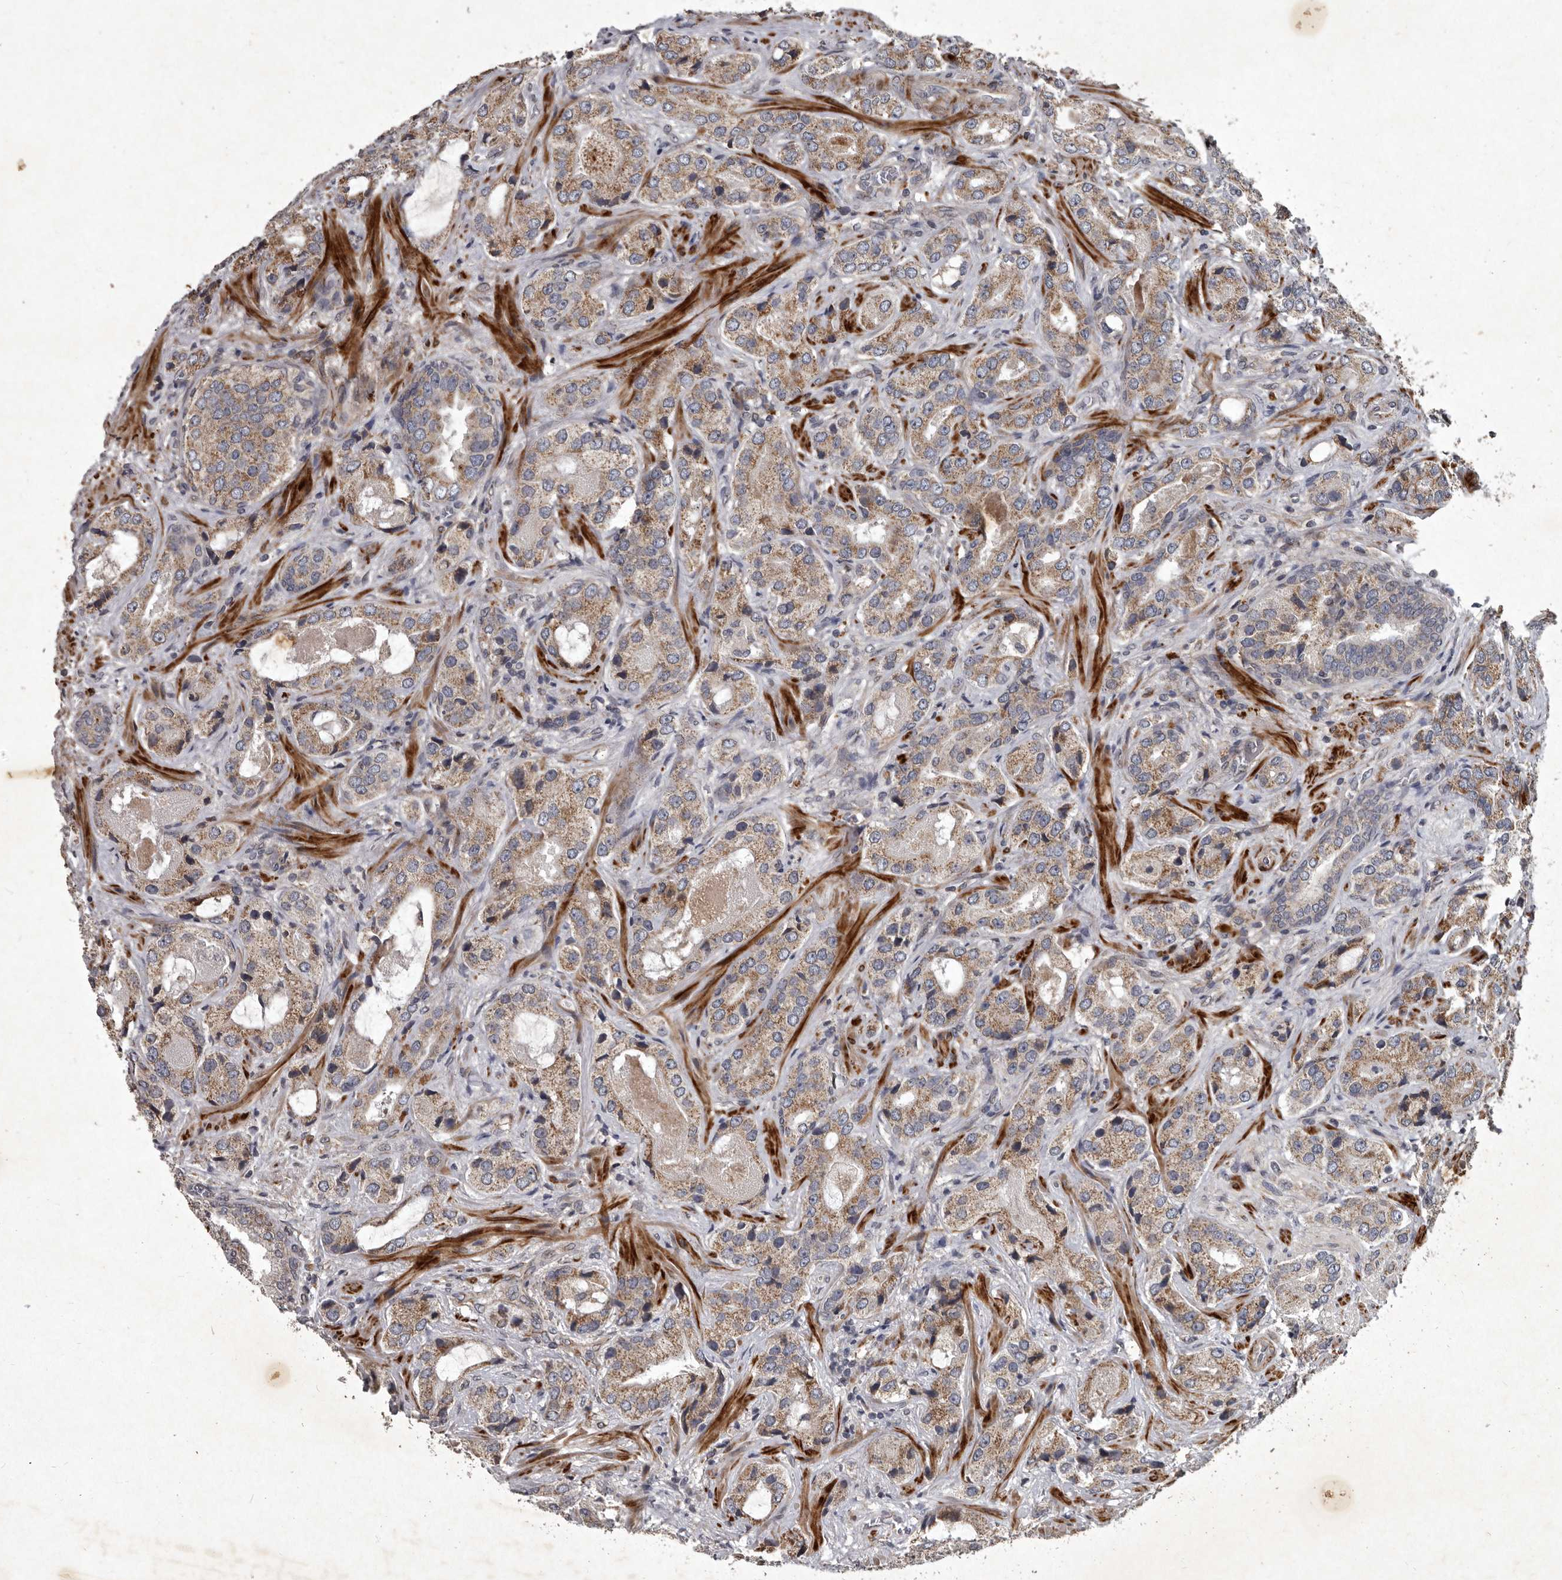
{"staining": {"intensity": "moderate", "quantity": ">75%", "location": "cytoplasmic/membranous"}, "tissue": "prostate cancer", "cell_type": "Tumor cells", "image_type": "cancer", "snomed": [{"axis": "morphology", "description": "Normal tissue, NOS"}, {"axis": "morphology", "description": "Adenocarcinoma, High grade"}, {"axis": "topography", "description": "Prostate"}, {"axis": "topography", "description": "Peripheral nerve tissue"}], "caption": "Immunohistochemical staining of prostate adenocarcinoma (high-grade) reveals medium levels of moderate cytoplasmic/membranous positivity in about >75% of tumor cells. The protein of interest is stained brown, and the nuclei are stained in blue (DAB (3,3'-diaminobenzidine) IHC with brightfield microscopy, high magnification).", "gene": "MRPS15", "patient": {"sex": "male", "age": 59}}